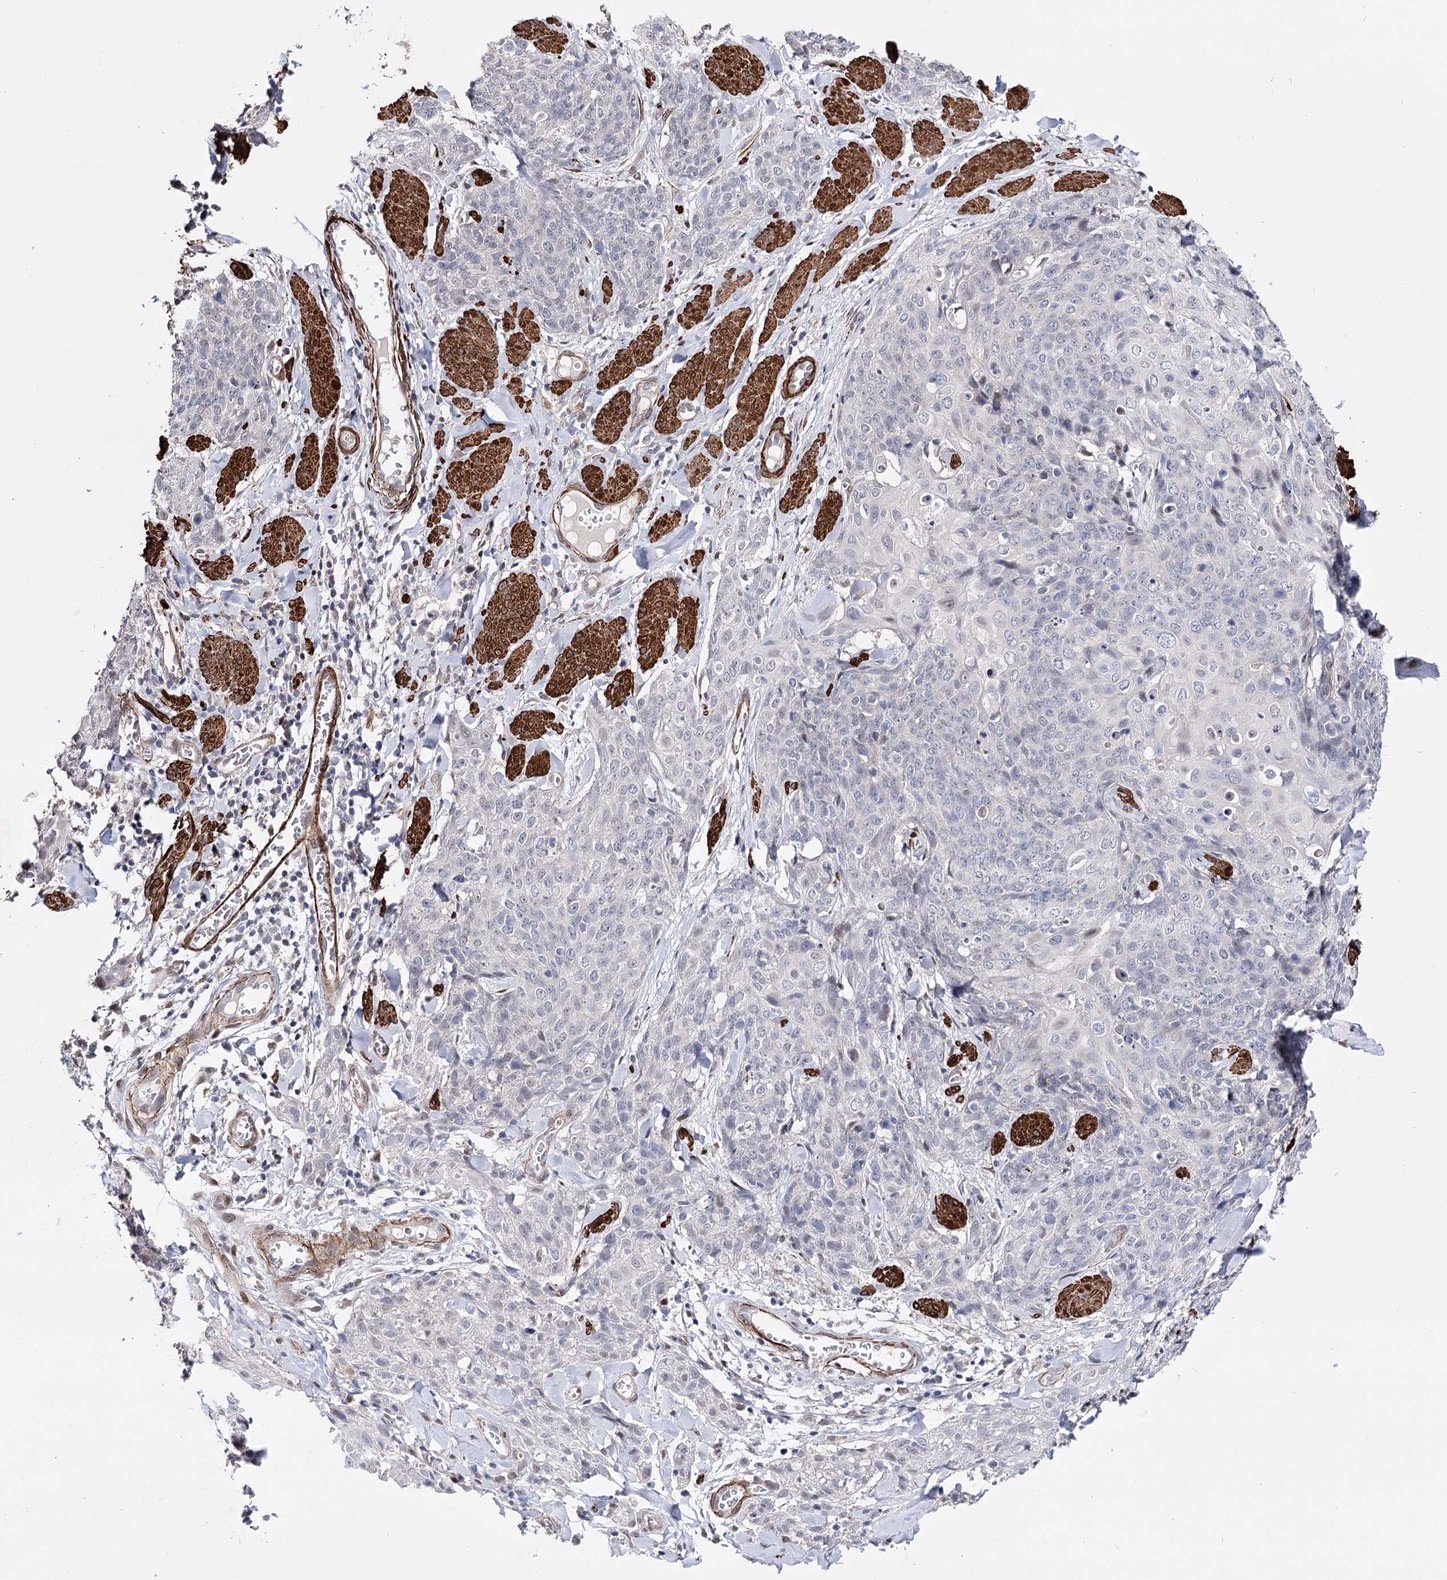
{"staining": {"intensity": "negative", "quantity": "none", "location": "none"}, "tissue": "skin cancer", "cell_type": "Tumor cells", "image_type": "cancer", "snomed": [{"axis": "morphology", "description": "Squamous cell carcinoma, NOS"}, {"axis": "topography", "description": "Skin"}, {"axis": "topography", "description": "Vulva"}], "caption": "Immunohistochemistry (IHC) histopathology image of neoplastic tissue: human skin squamous cell carcinoma stained with DAB exhibits no significant protein expression in tumor cells.", "gene": "CFAP46", "patient": {"sex": "female", "age": 85}}